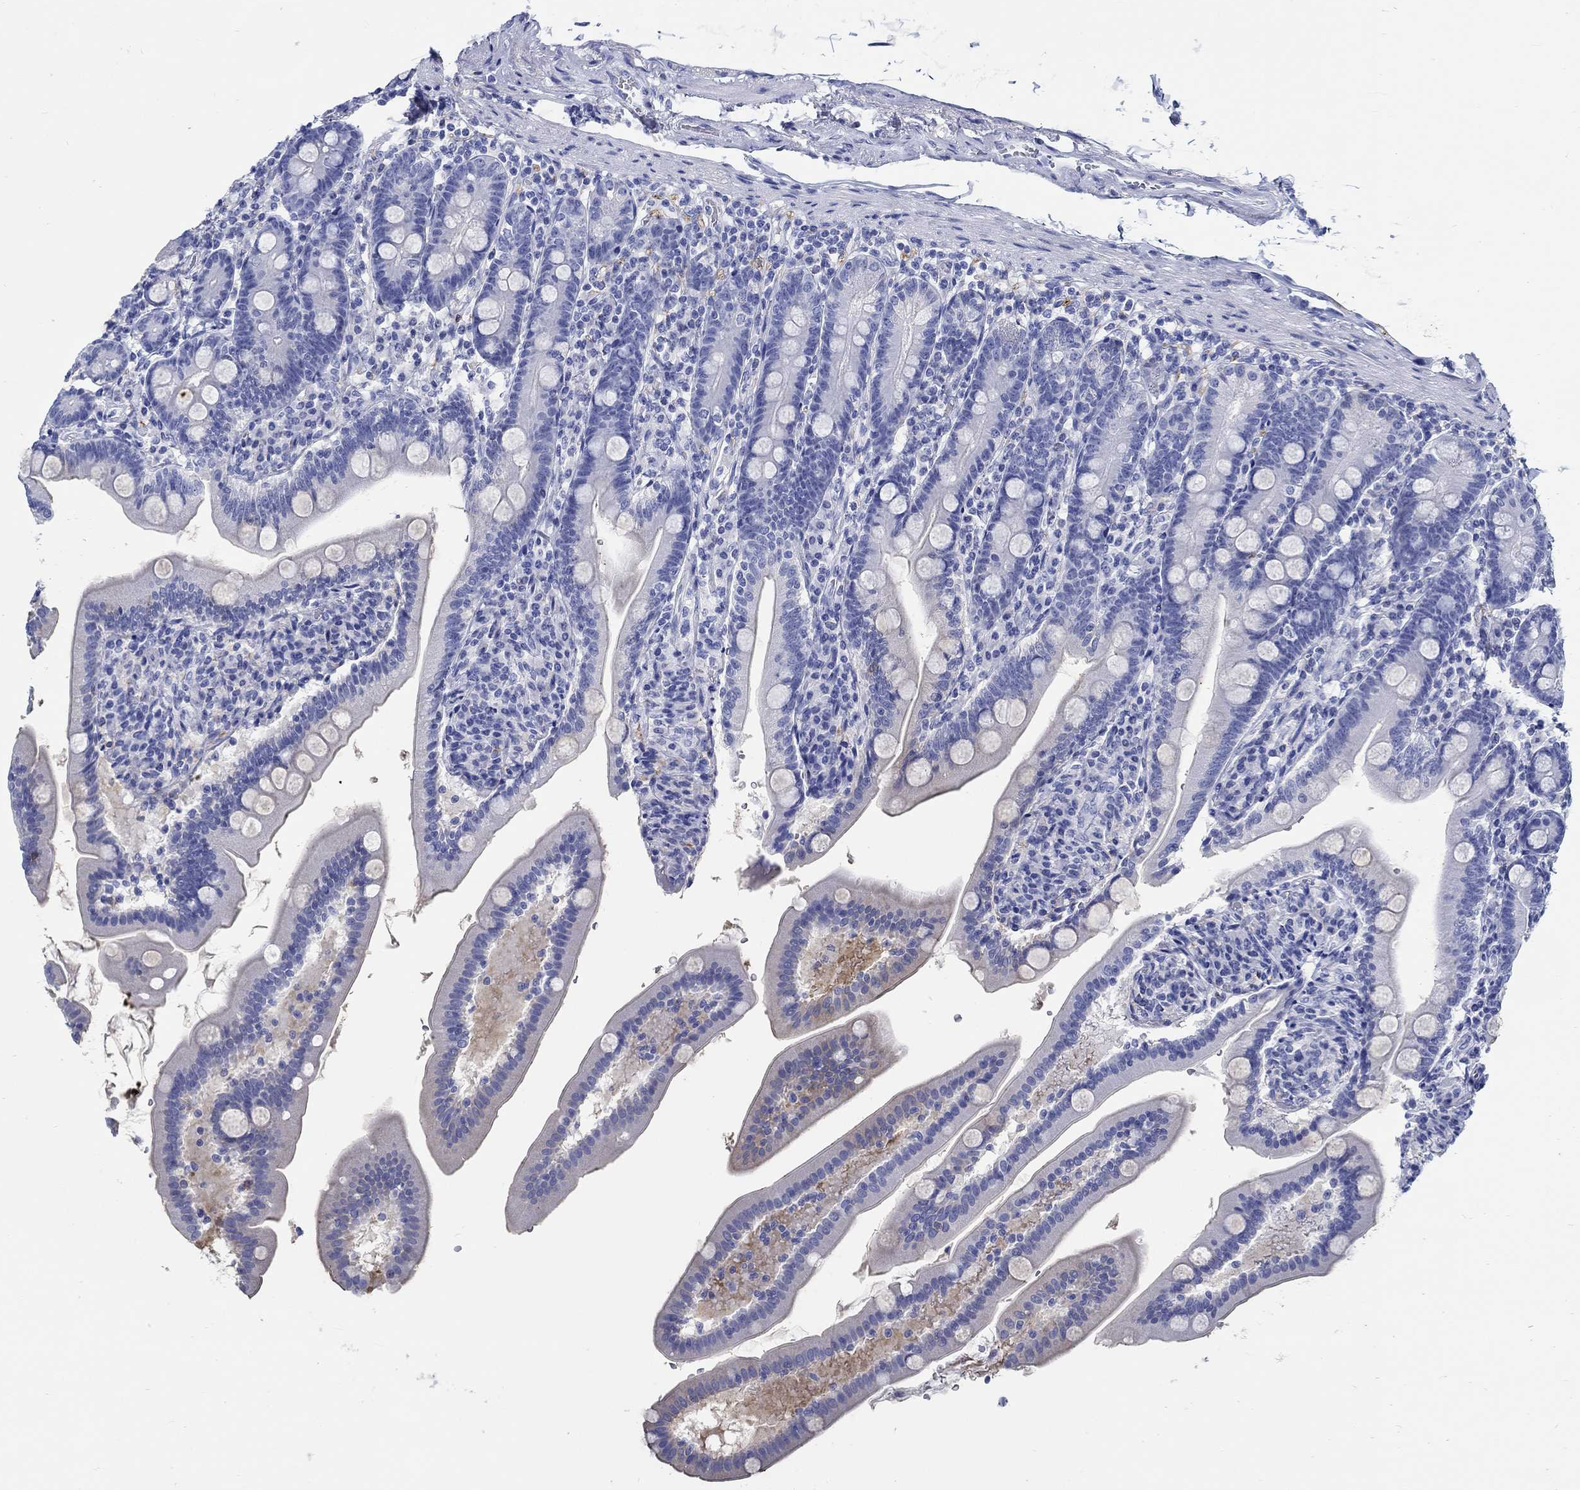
{"staining": {"intensity": "negative", "quantity": "none", "location": "none"}, "tissue": "duodenum", "cell_type": "Glandular cells", "image_type": "normal", "snomed": [{"axis": "morphology", "description": "Normal tissue, NOS"}, {"axis": "topography", "description": "Duodenum"}], "caption": "DAB immunohistochemical staining of benign human duodenum reveals no significant staining in glandular cells.", "gene": "FBXO2", "patient": {"sex": "female", "age": 67}}